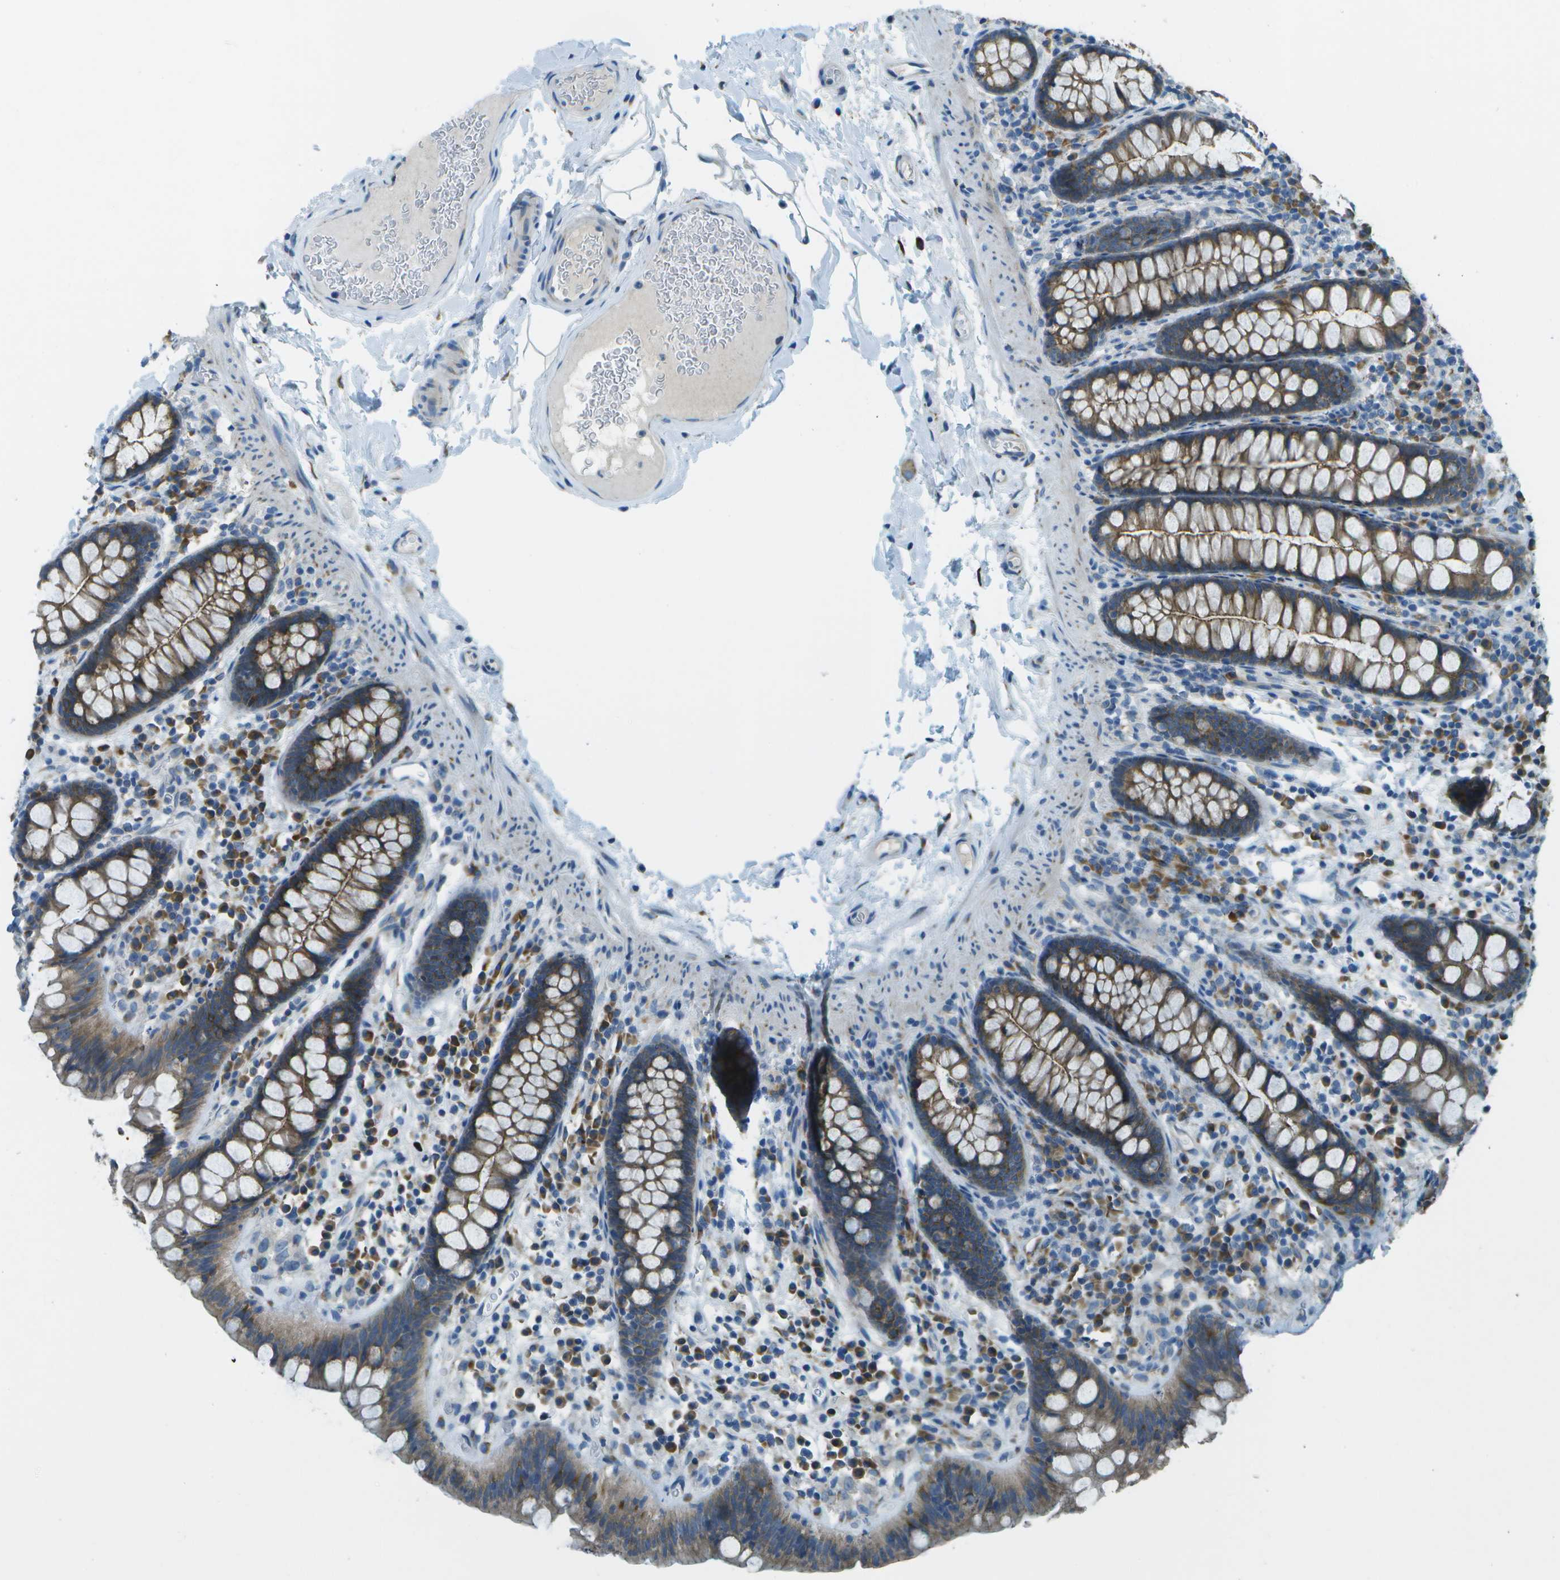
{"staining": {"intensity": "negative", "quantity": "none", "location": "none"}, "tissue": "colon", "cell_type": "Endothelial cells", "image_type": "normal", "snomed": [{"axis": "morphology", "description": "Normal tissue, NOS"}, {"axis": "topography", "description": "Colon"}], "caption": "This is an immunohistochemistry image of benign human colon. There is no expression in endothelial cells.", "gene": "KCTD3", "patient": {"sex": "female", "age": 80}}